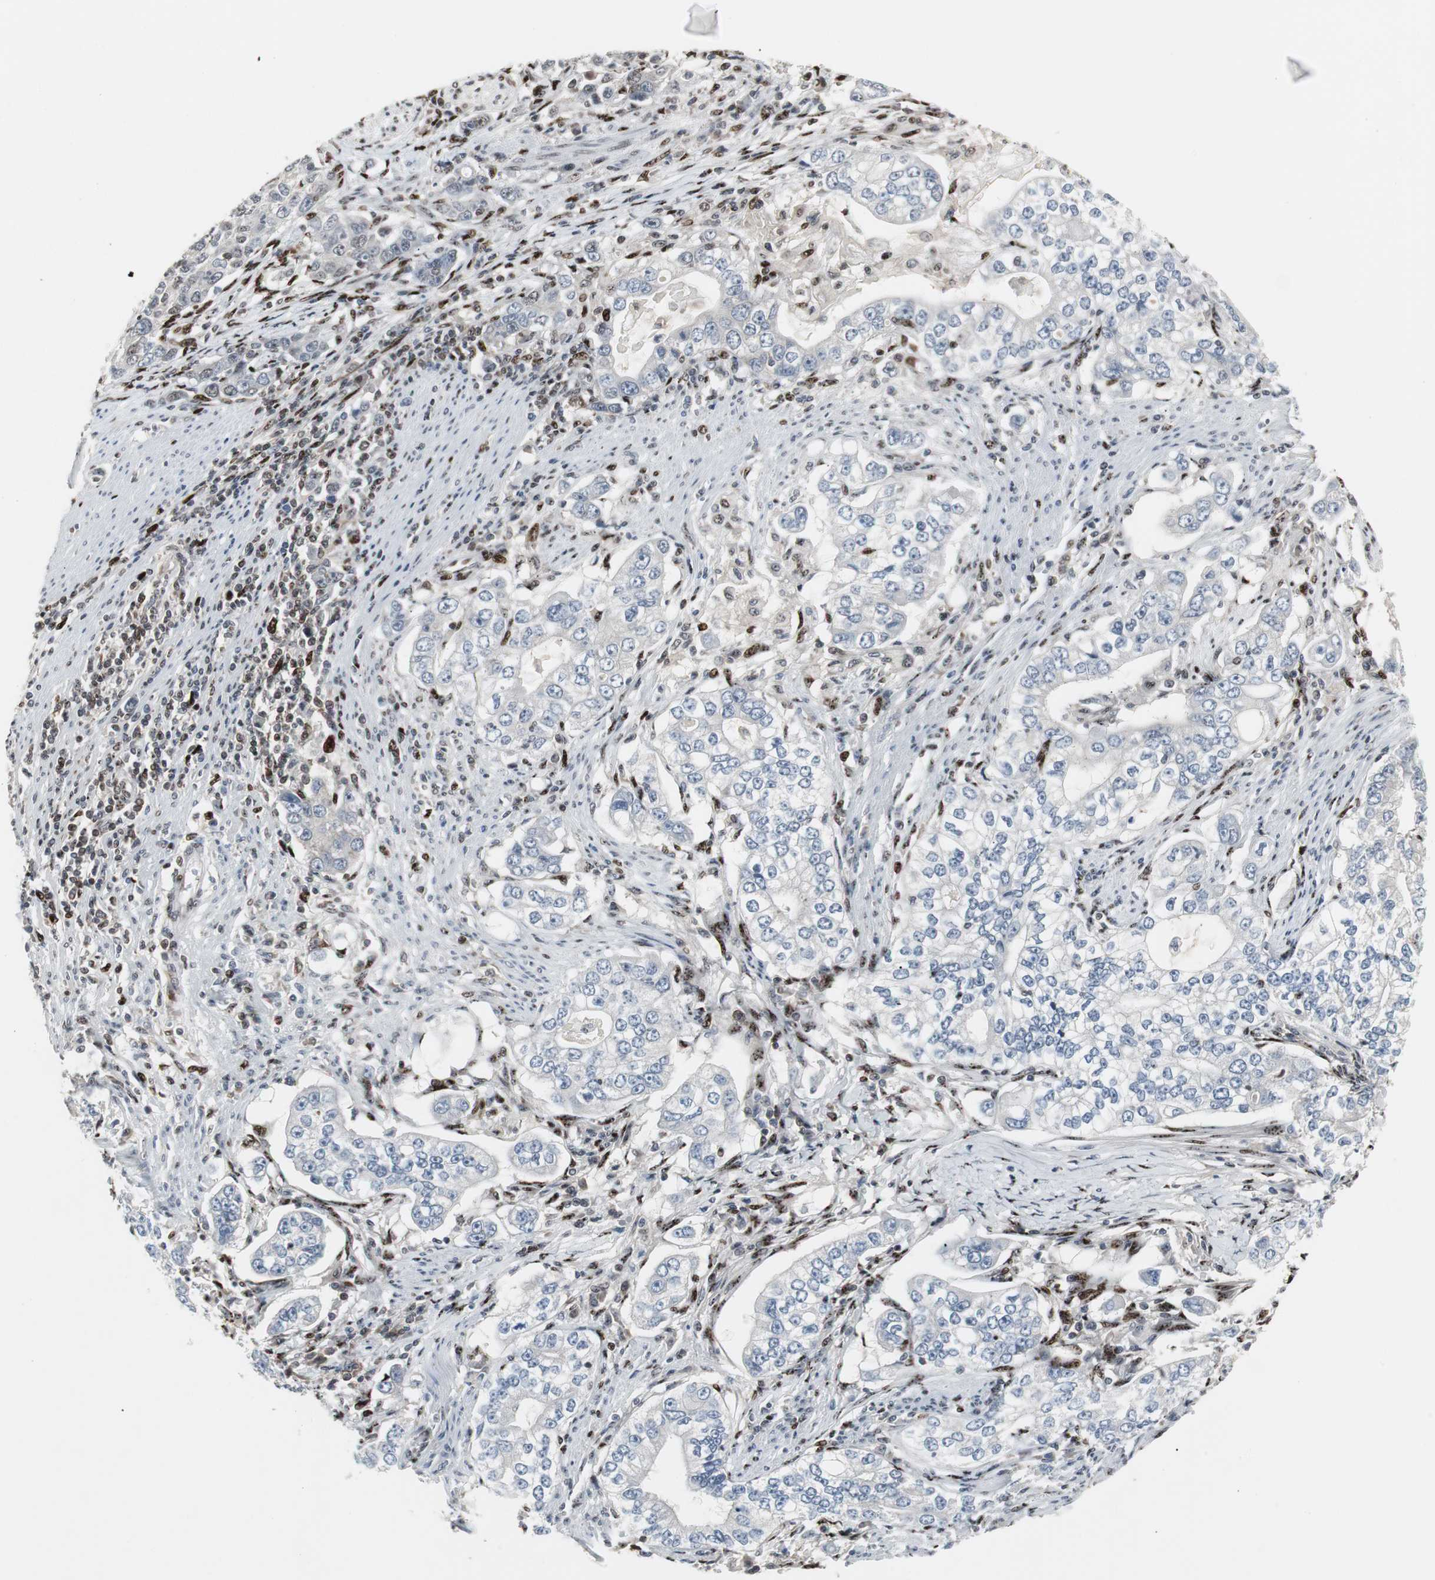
{"staining": {"intensity": "negative", "quantity": "none", "location": "none"}, "tissue": "stomach cancer", "cell_type": "Tumor cells", "image_type": "cancer", "snomed": [{"axis": "morphology", "description": "Adenocarcinoma, NOS"}, {"axis": "topography", "description": "Stomach, lower"}], "caption": "Stomach cancer (adenocarcinoma) was stained to show a protein in brown. There is no significant staining in tumor cells. (Stains: DAB (3,3'-diaminobenzidine) immunohistochemistry with hematoxylin counter stain, Microscopy: brightfield microscopy at high magnification).", "gene": "GRK2", "patient": {"sex": "female", "age": 72}}